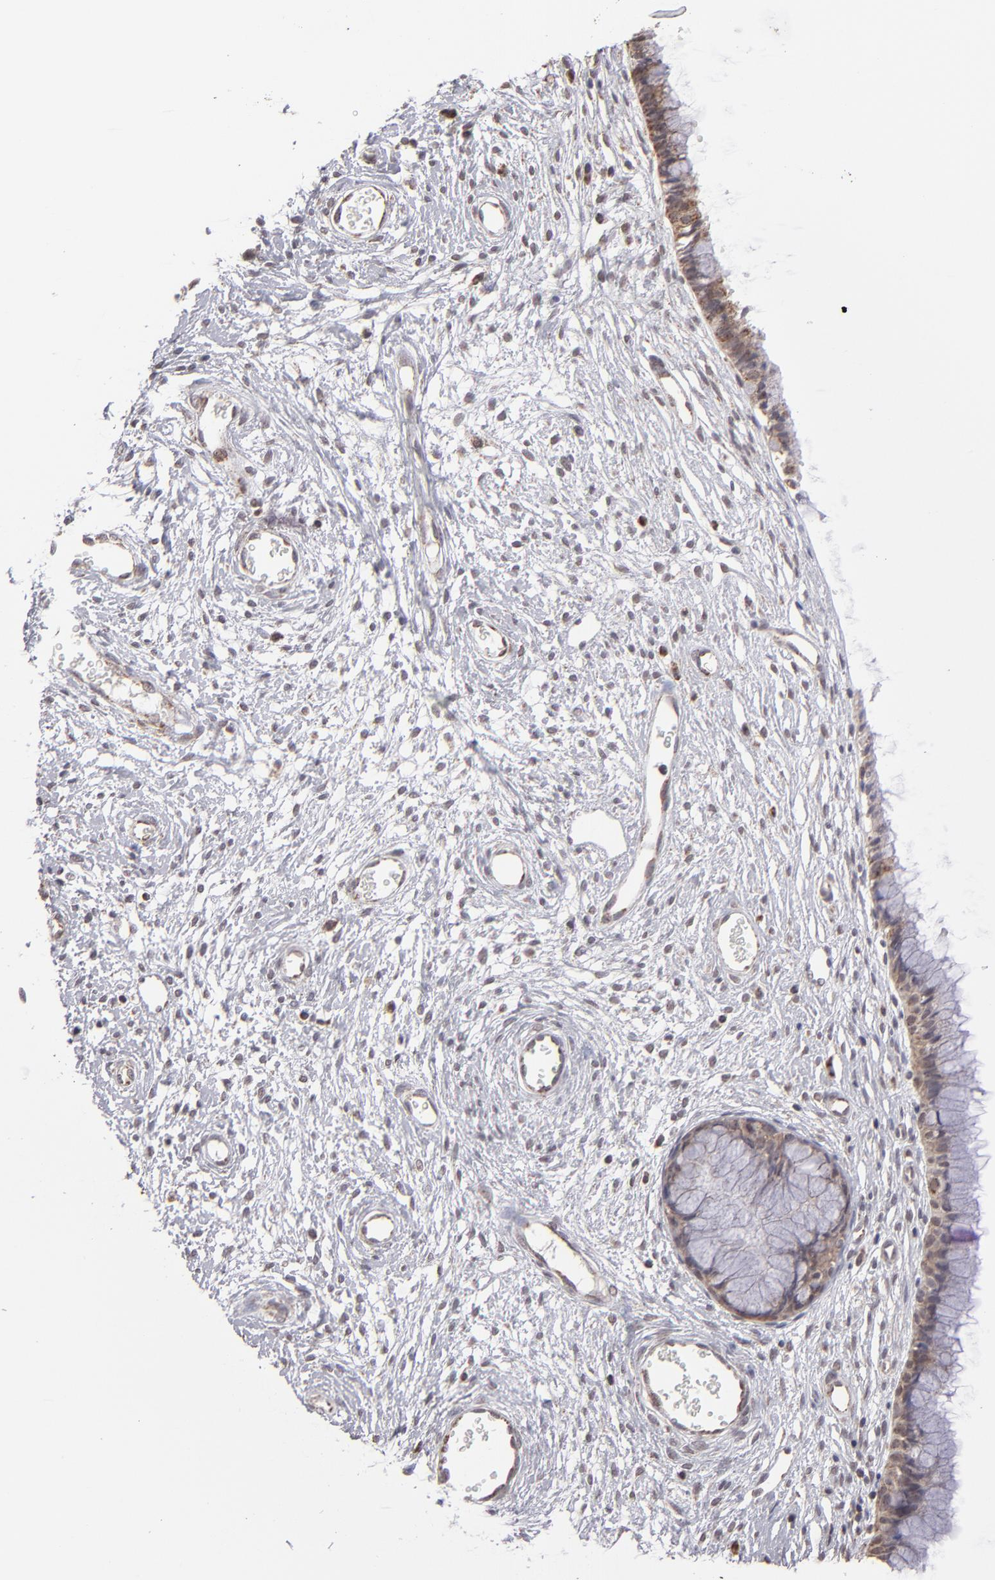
{"staining": {"intensity": "weak", "quantity": ">75%", "location": "cytoplasmic/membranous,nuclear"}, "tissue": "cervix", "cell_type": "Glandular cells", "image_type": "normal", "snomed": [{"axis": "morphology", "description": "Normal tissue, NOS"}, {"axis": "topography", "description": "Cervix"}], "caption": "Human cervix stained for a protein (brown) demonstrates weak cytoplasmic/membranous,nuclear positive expression in about >75% of glandular cells.", "gene": "SLC15A1", "patient": {"sex": "female", "age": 55}}